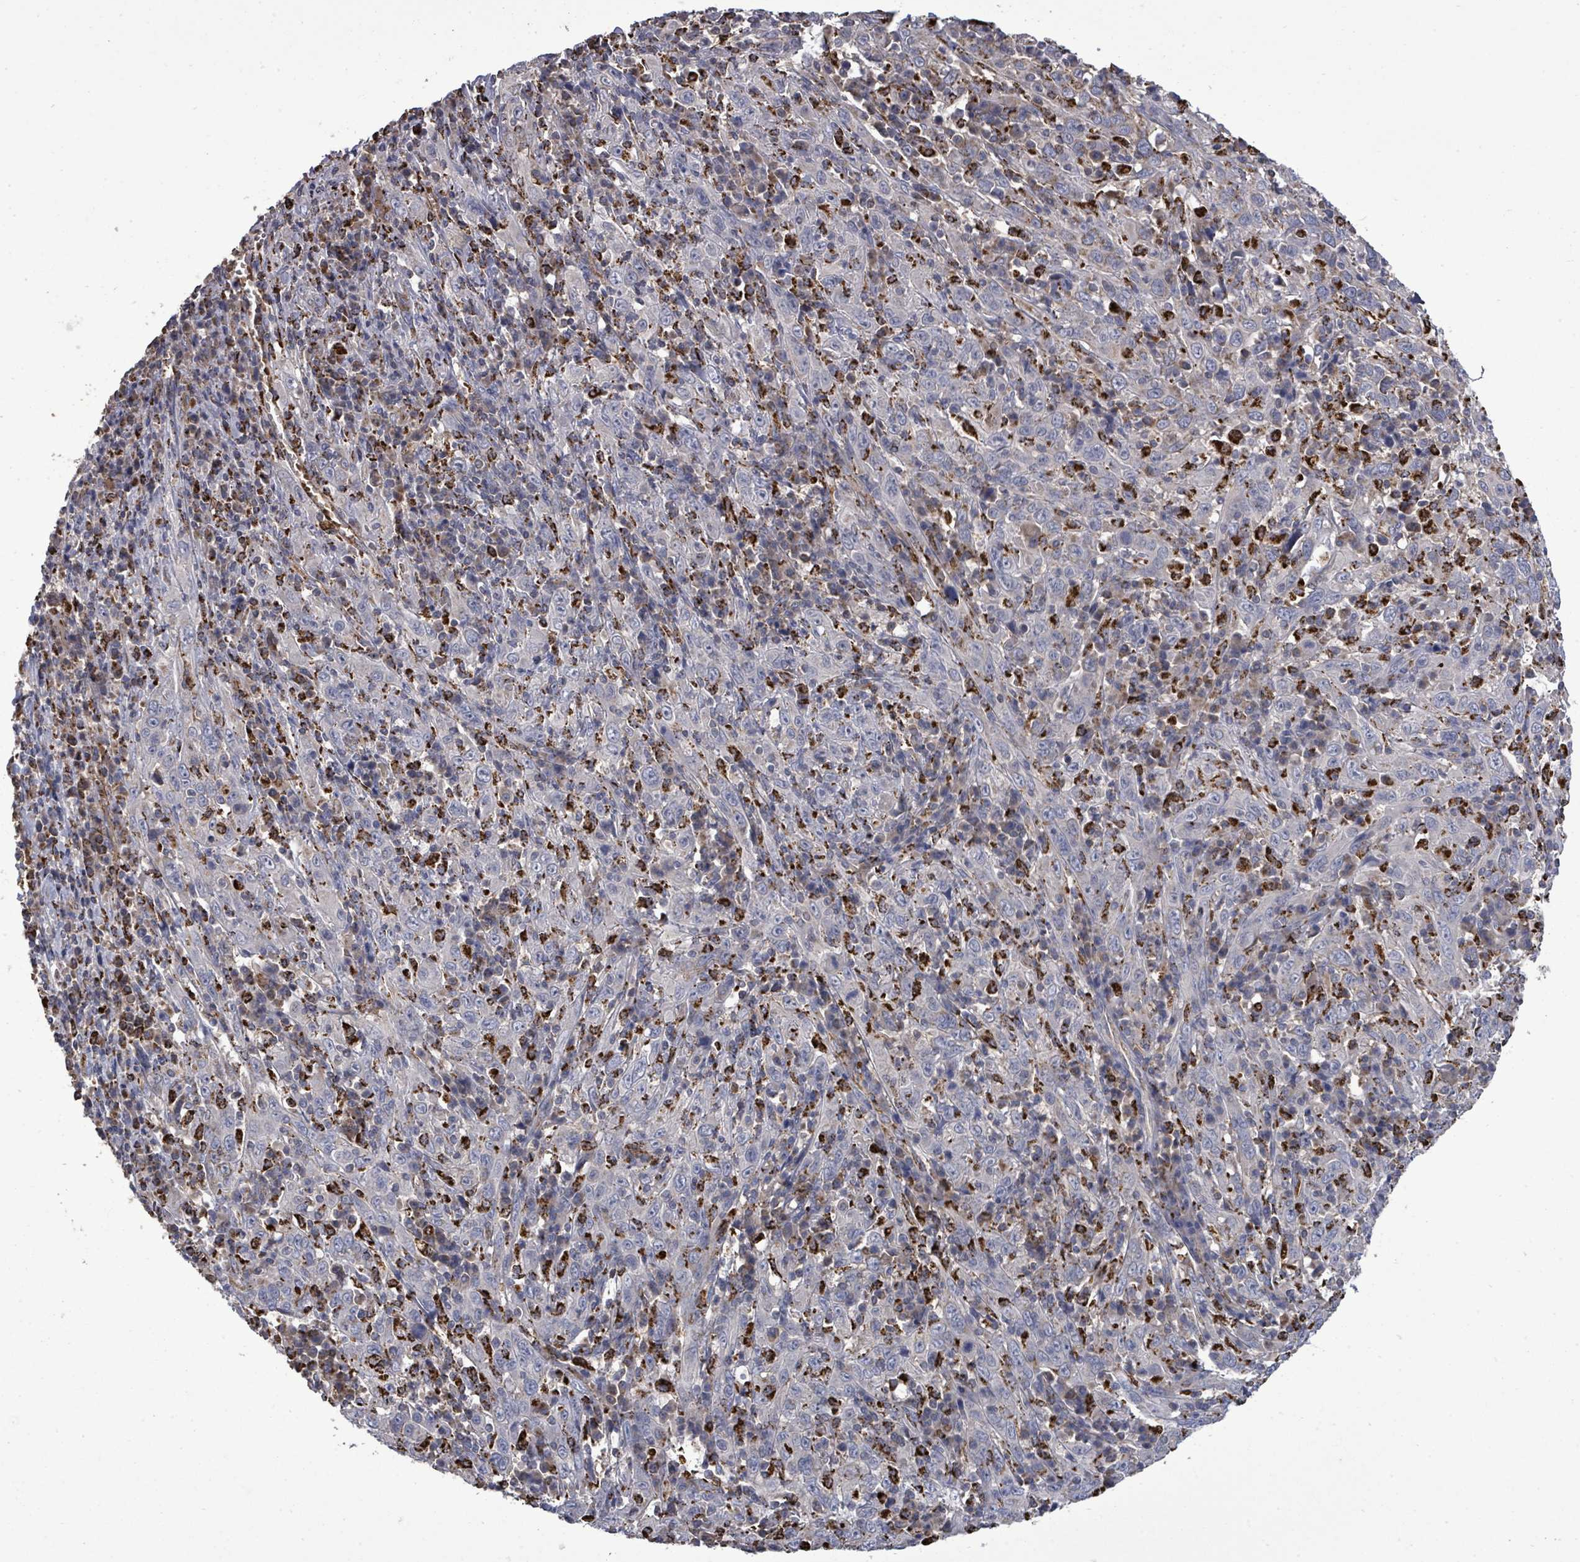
{"staining": {"intensity": "negative", "quantity": "none", "location": "none"}, "tissue": "cervical cancer", "cell_type": "Tumor cells", "image_type": "cancer", "snomed": [{"axis": "morphology", "description": "Squamous cell carcinoma, NOS"}, {"axis": "topography", "description": "Cervix"}], "caption": "Tumor cells are negative for protein expression in human cervical cancer (squamous cell carcinoma).", "gene": "MTMR12", "patient": {"sex": "female", "age": 46}}